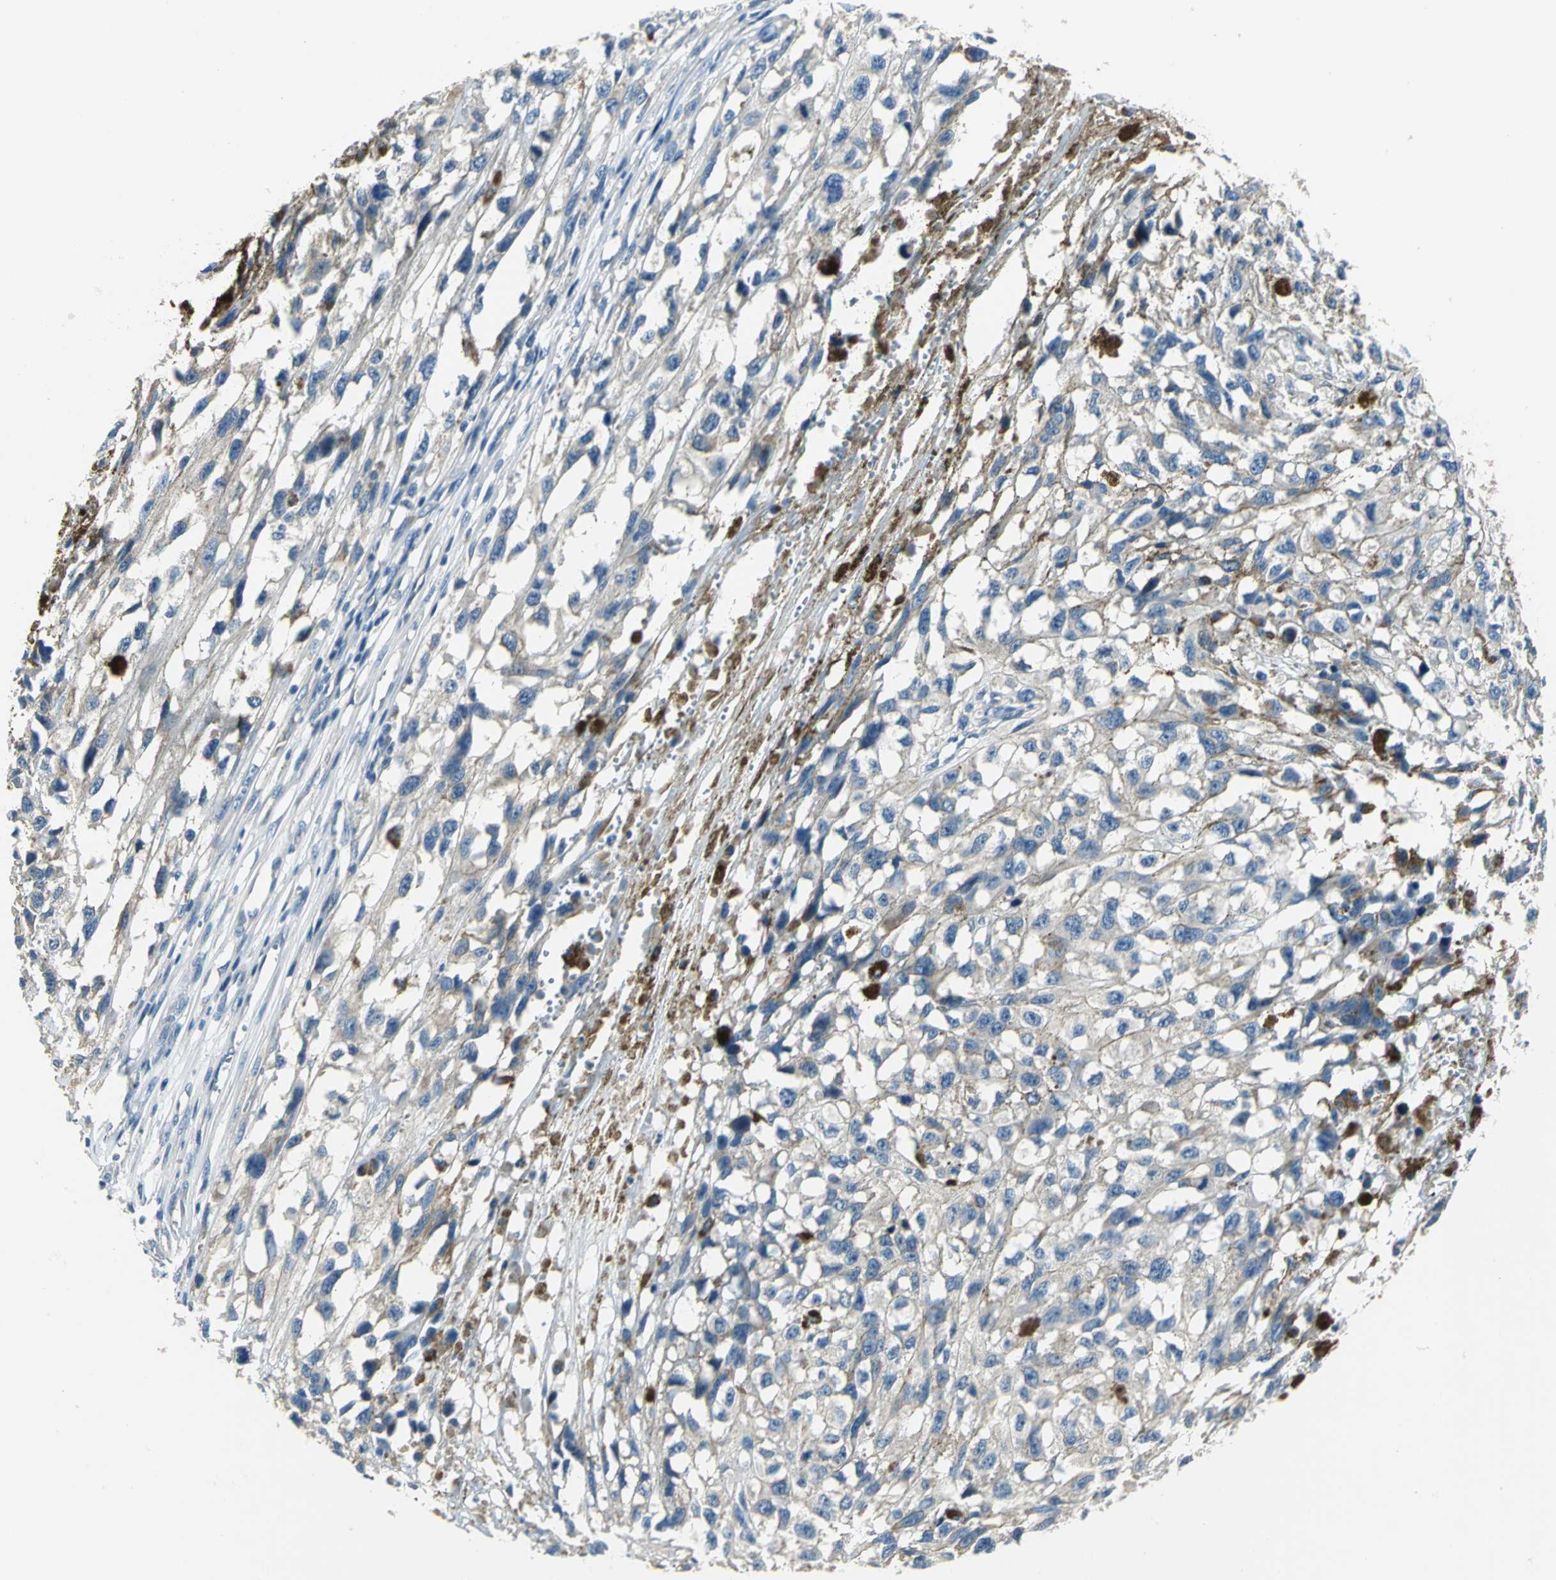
{"staining": {"intensity": "weak", "quantity": "25%-75%", "location": "cytoplasmic/membranous"}, "tissue": "melanoma", "cell_type": "Tumor cells", "image_type": "cancer", "snomed": [{"axis": "morphology", "description": "Malignant melanoma, Metastatic site"}, {"axis": "topography", "description": "Lymph node"}], "caption": "High-magnification brightfield microscopy of malignant melanoma (metastatic site) stained with DAB (brown) and counterstained with hematoxylin (blue). tumor cells exhibit weak cytoplasmic/membranous positivity is present in approximately25%-75% of cells.", "gene": "SLC16A7", "patient": {"sex": "male", "age": 59}}